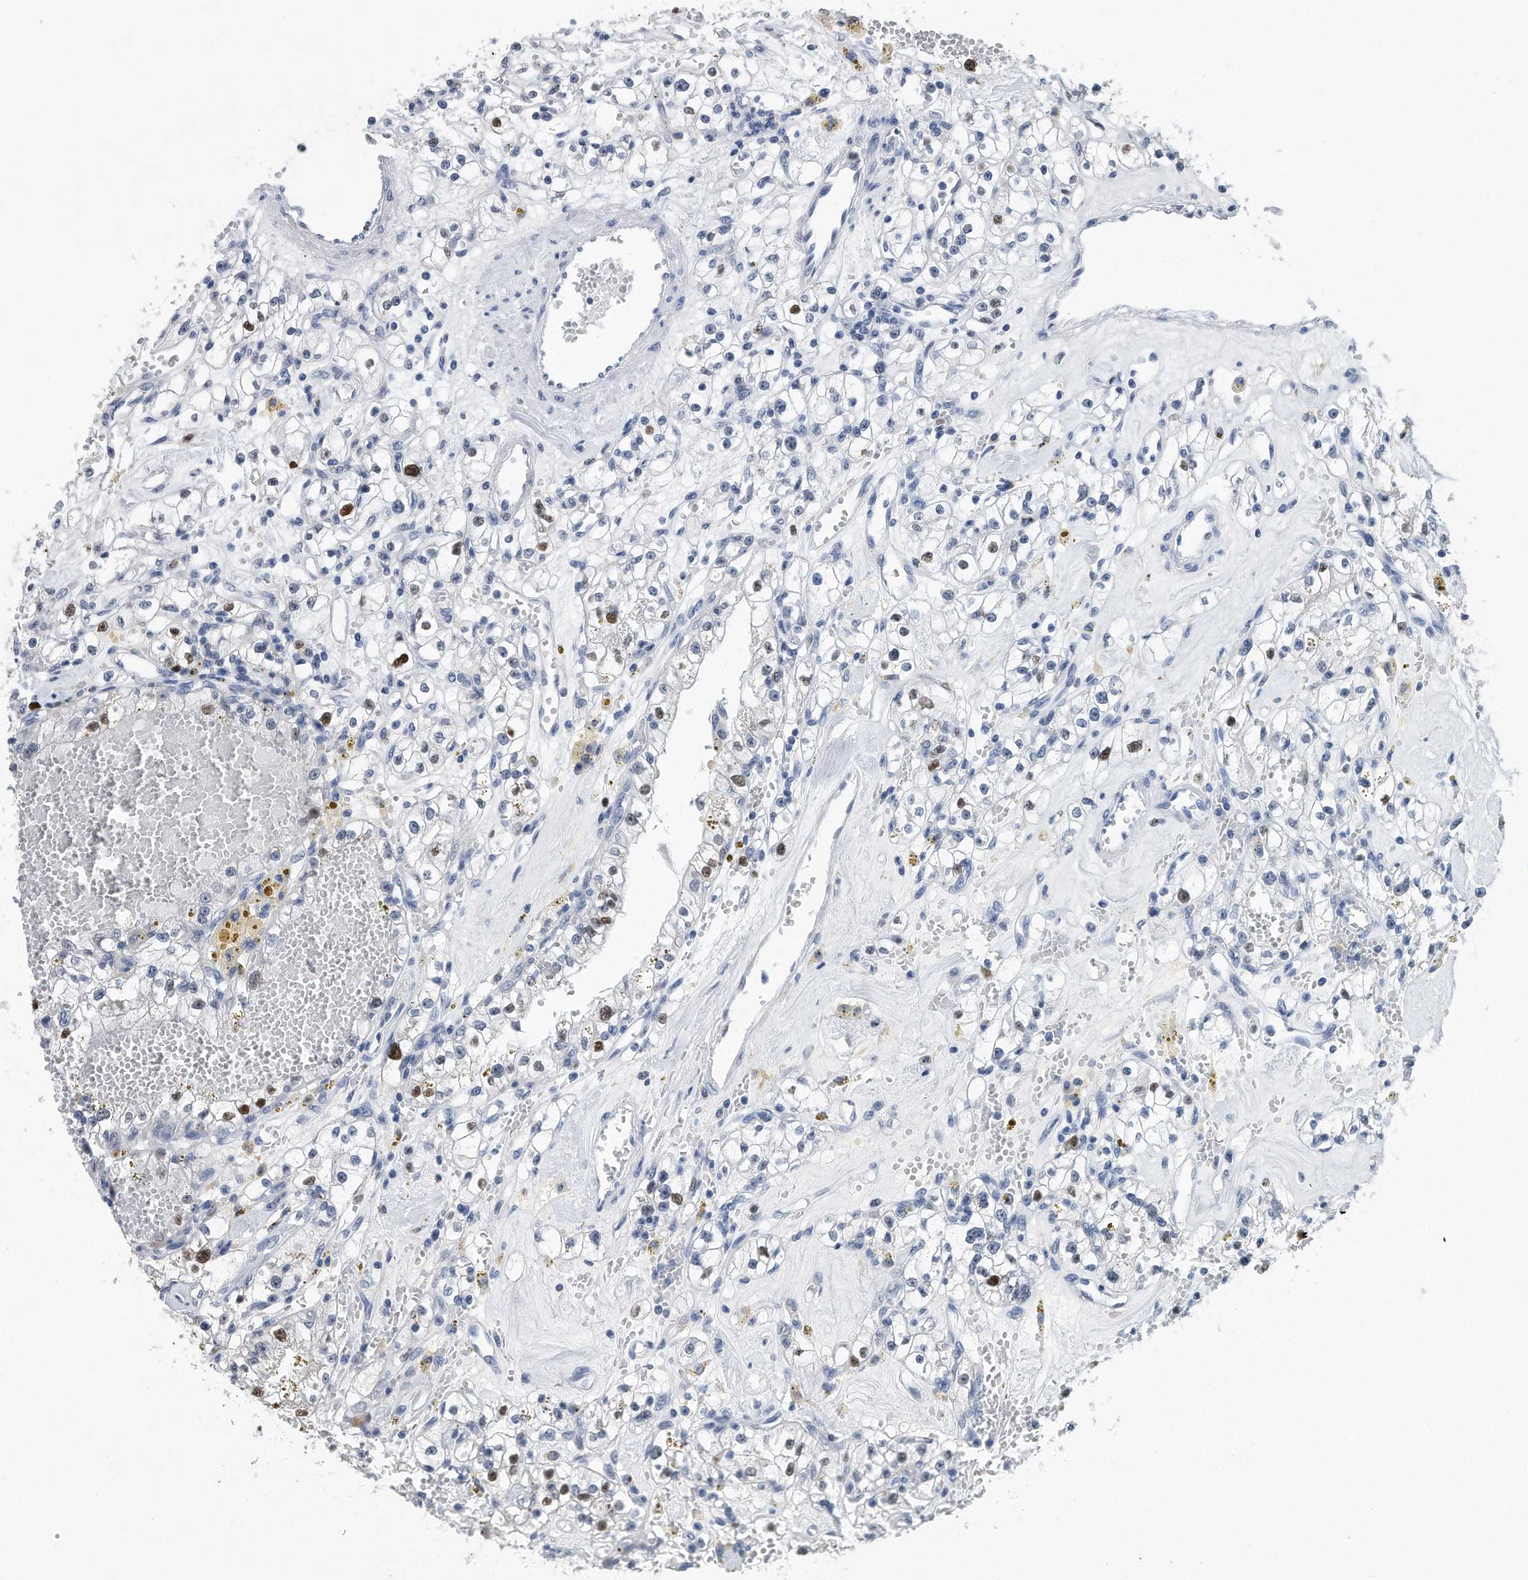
{"staining": {"intensity": "moderate", "quantity": "<25%", "location": "nuclear"}, "tissue": "renal cancer", "cell_type": "Tumor cells", "image_type": "cancer", "snomed": [{"axis": "morphology", "description": "Adenocarcinoma, NOS"}, {"axis": "topography", "description": "Kidney"}], "caption": "Renal cancer was stained to show a protein in brown. There is low levels of moderate nuclear staining in approximately <25% of tumor cells.", "gene": "PCNA", "patient": {"sex": "male", "age": 56}}